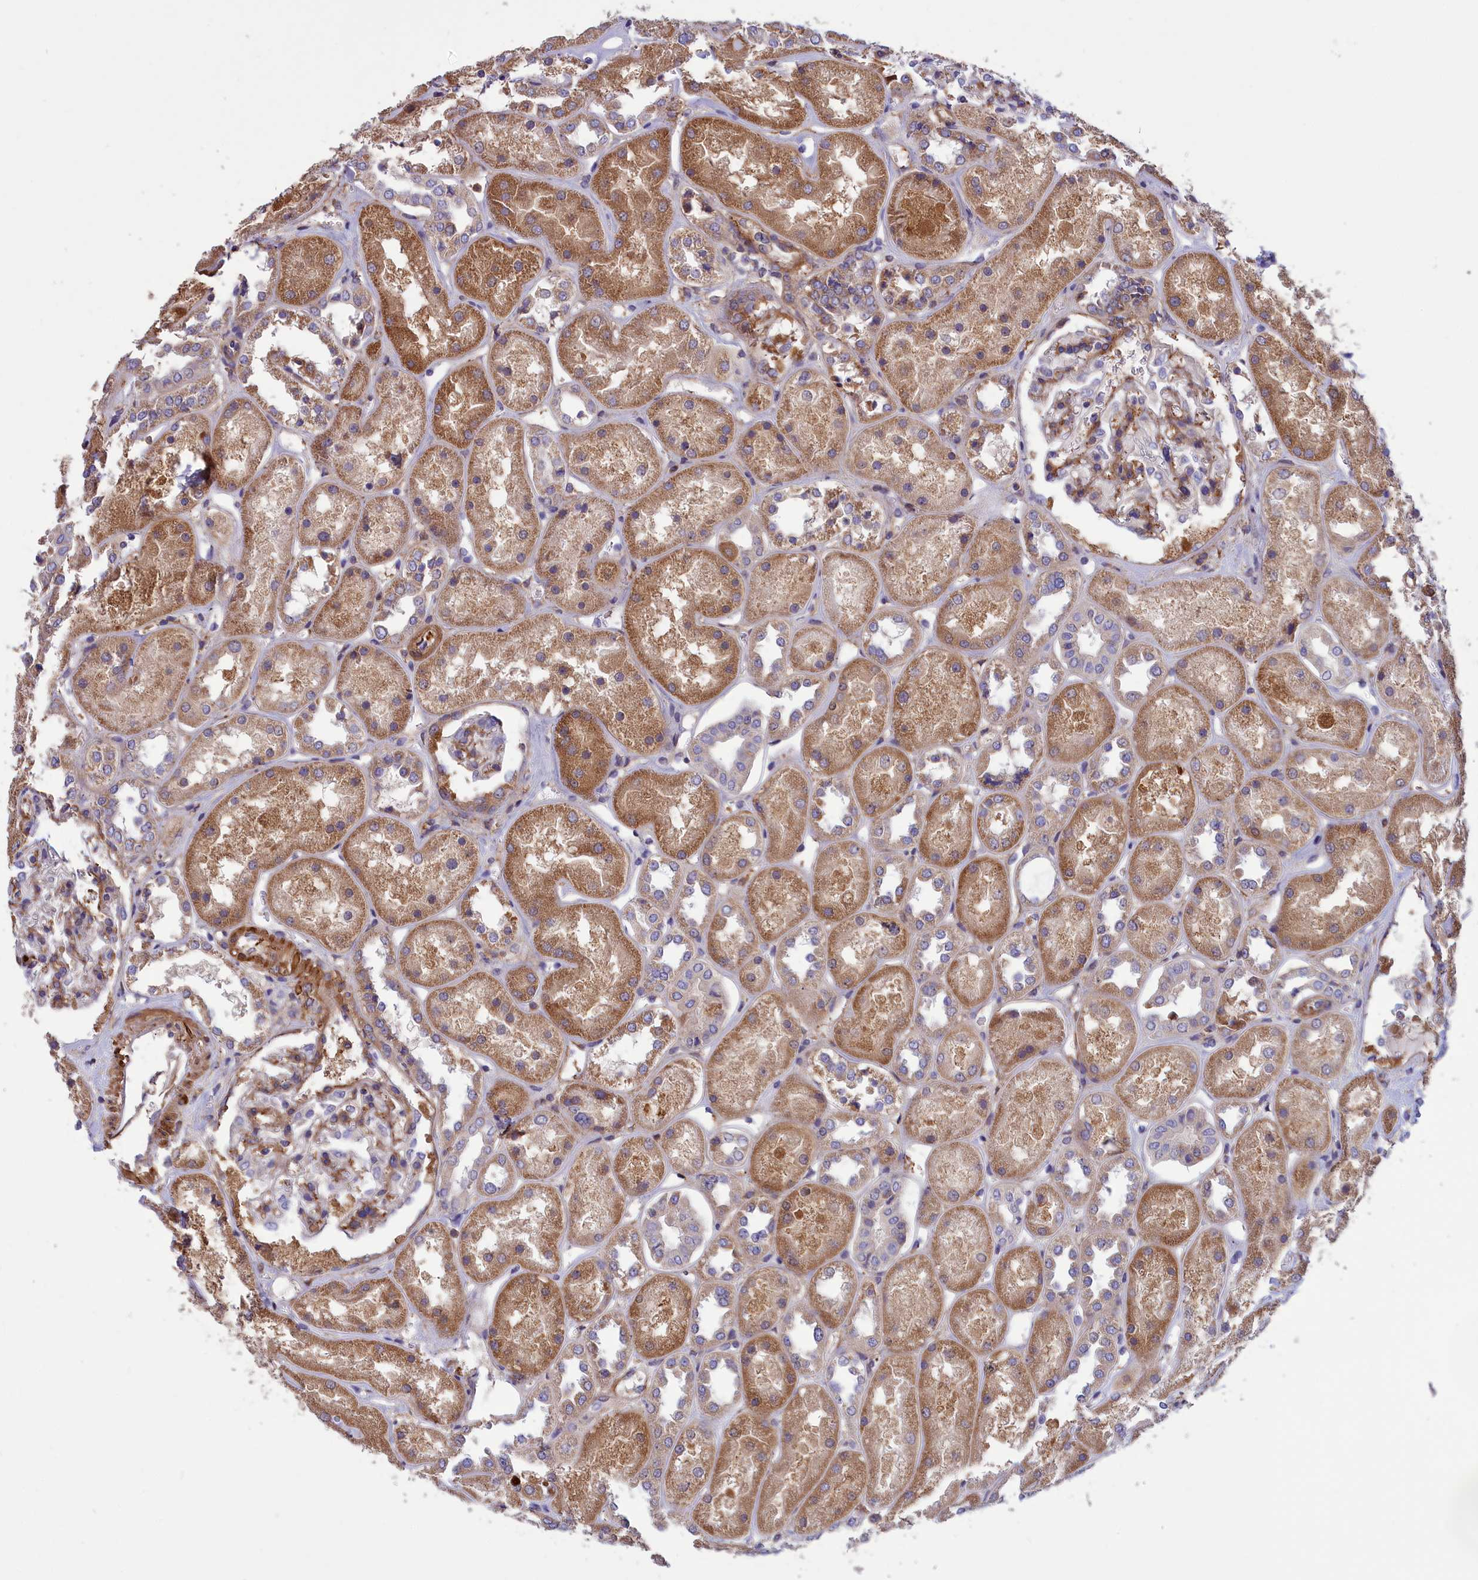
{"staining": {"intensity": "moderate", "quantity": "25%-75%", "location": "cytoplasmic/membranous"}, "tissue": "kidney", "cell_type": "Cells in glomeruli", "image_type": "normal", "snomed": [{"axis": "morphology", "description": "Normal tissue, NOS"}, {"axis": "topography", "description": "Kidney"}], "caption": "Immunohistochemical staining of benign human kidney reveals 25%-75% levels of moderate cytoplasmic/membranous protein staining in about 25%-75% of cells in glomeruli. (brown staining indicates protein expression, while blue staining denotes nuclei).", "gene": "AMDHD2", "patient": {"sex": "male", "age": 70}}